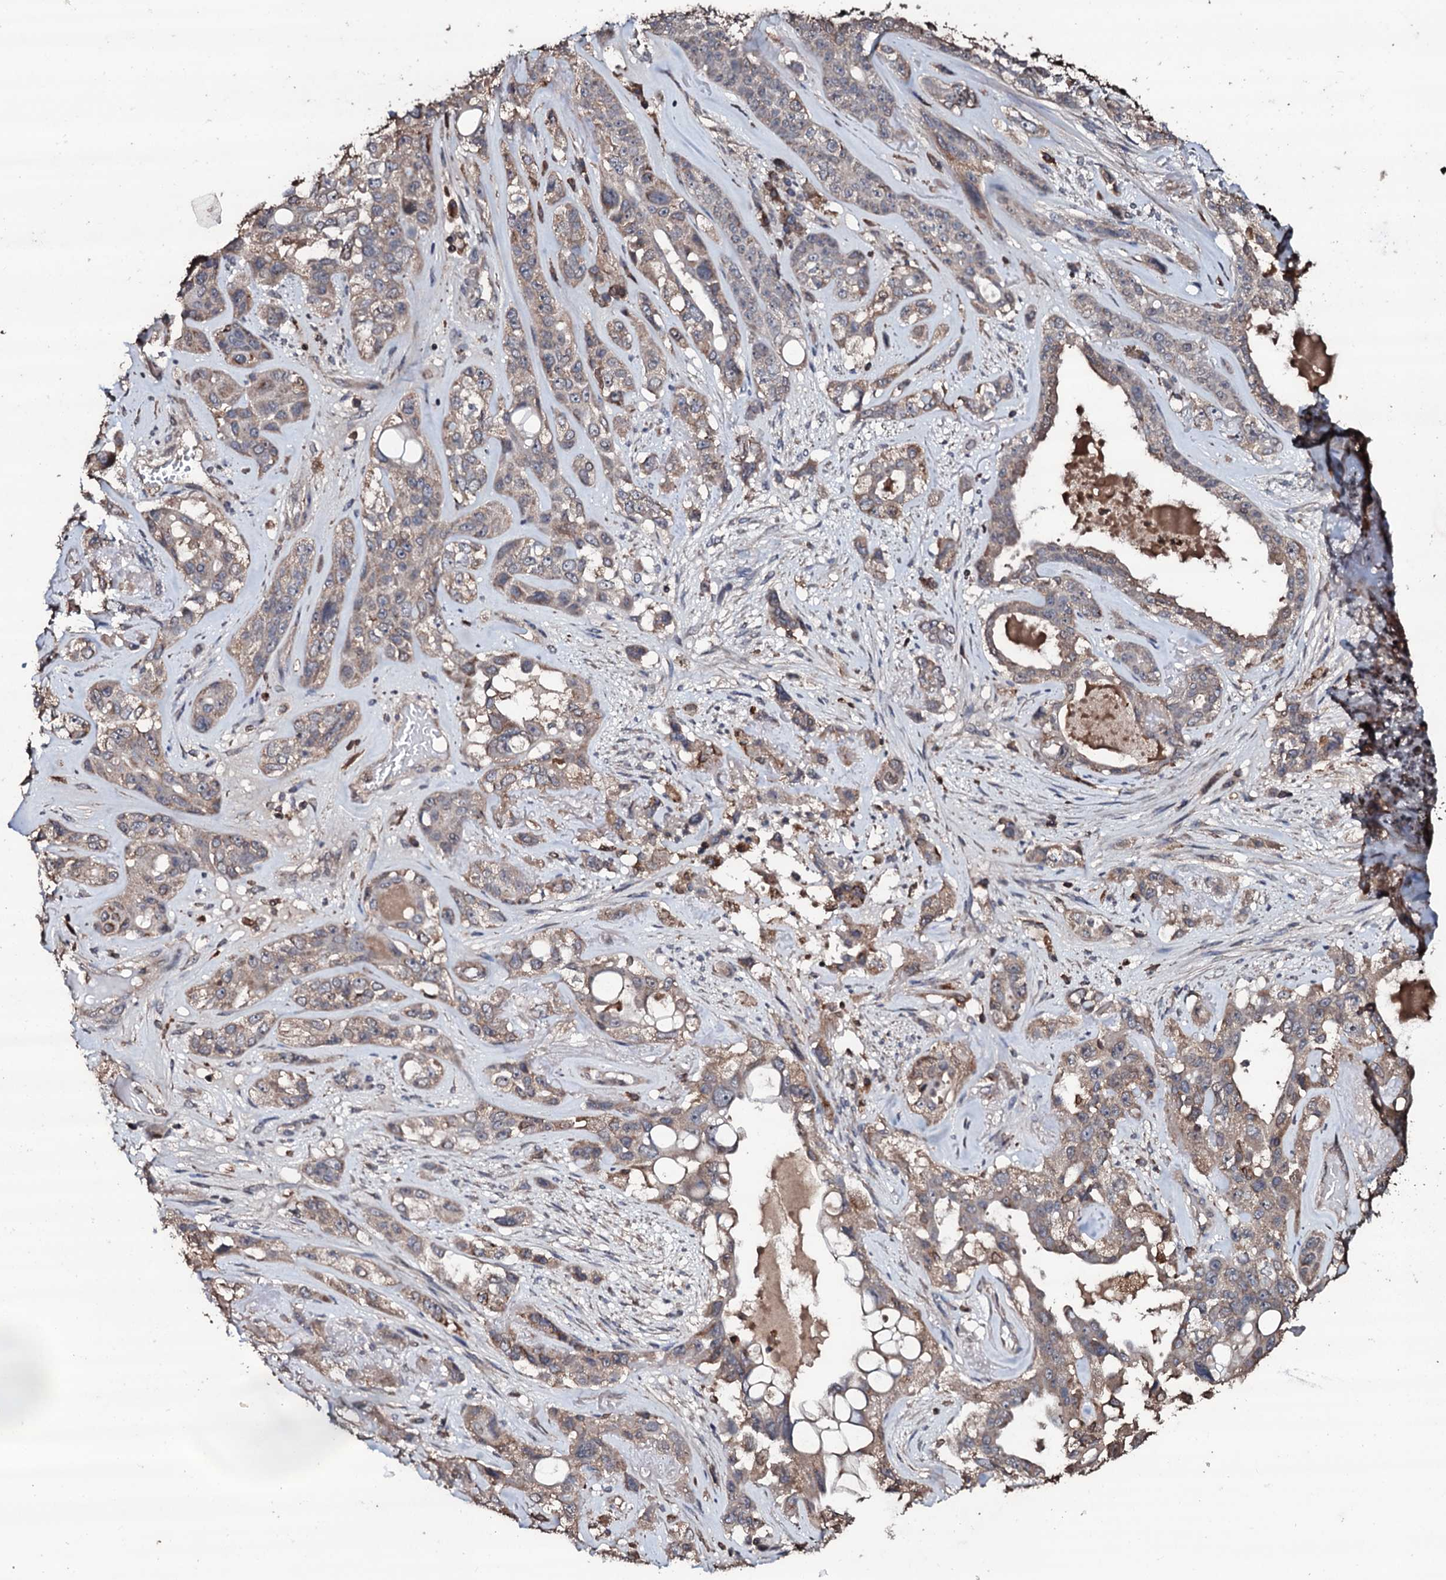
{"staining": {"intensity": "weak", "quantity": "25%-75%", "location": "cytoplasmic/membranous"}, "tissue": "lung cancer", "cell_type": "Tumor cells", "image_type": "cancer", "snomed": [{"axis": "morphology", "description": "Squamous cell carcinoma, NOS"}, {"axis": "topography", "description": "Lung"}], "caption": "A histopathology image showing weak cytoplasmic/membranous positivity in approximately 25%-75% of tumor cells in lung cancer, as visualized by brown immunohistochemical staining.", "gene": "SDHAF2", "patient": {"sex": "female", "age": 70}}